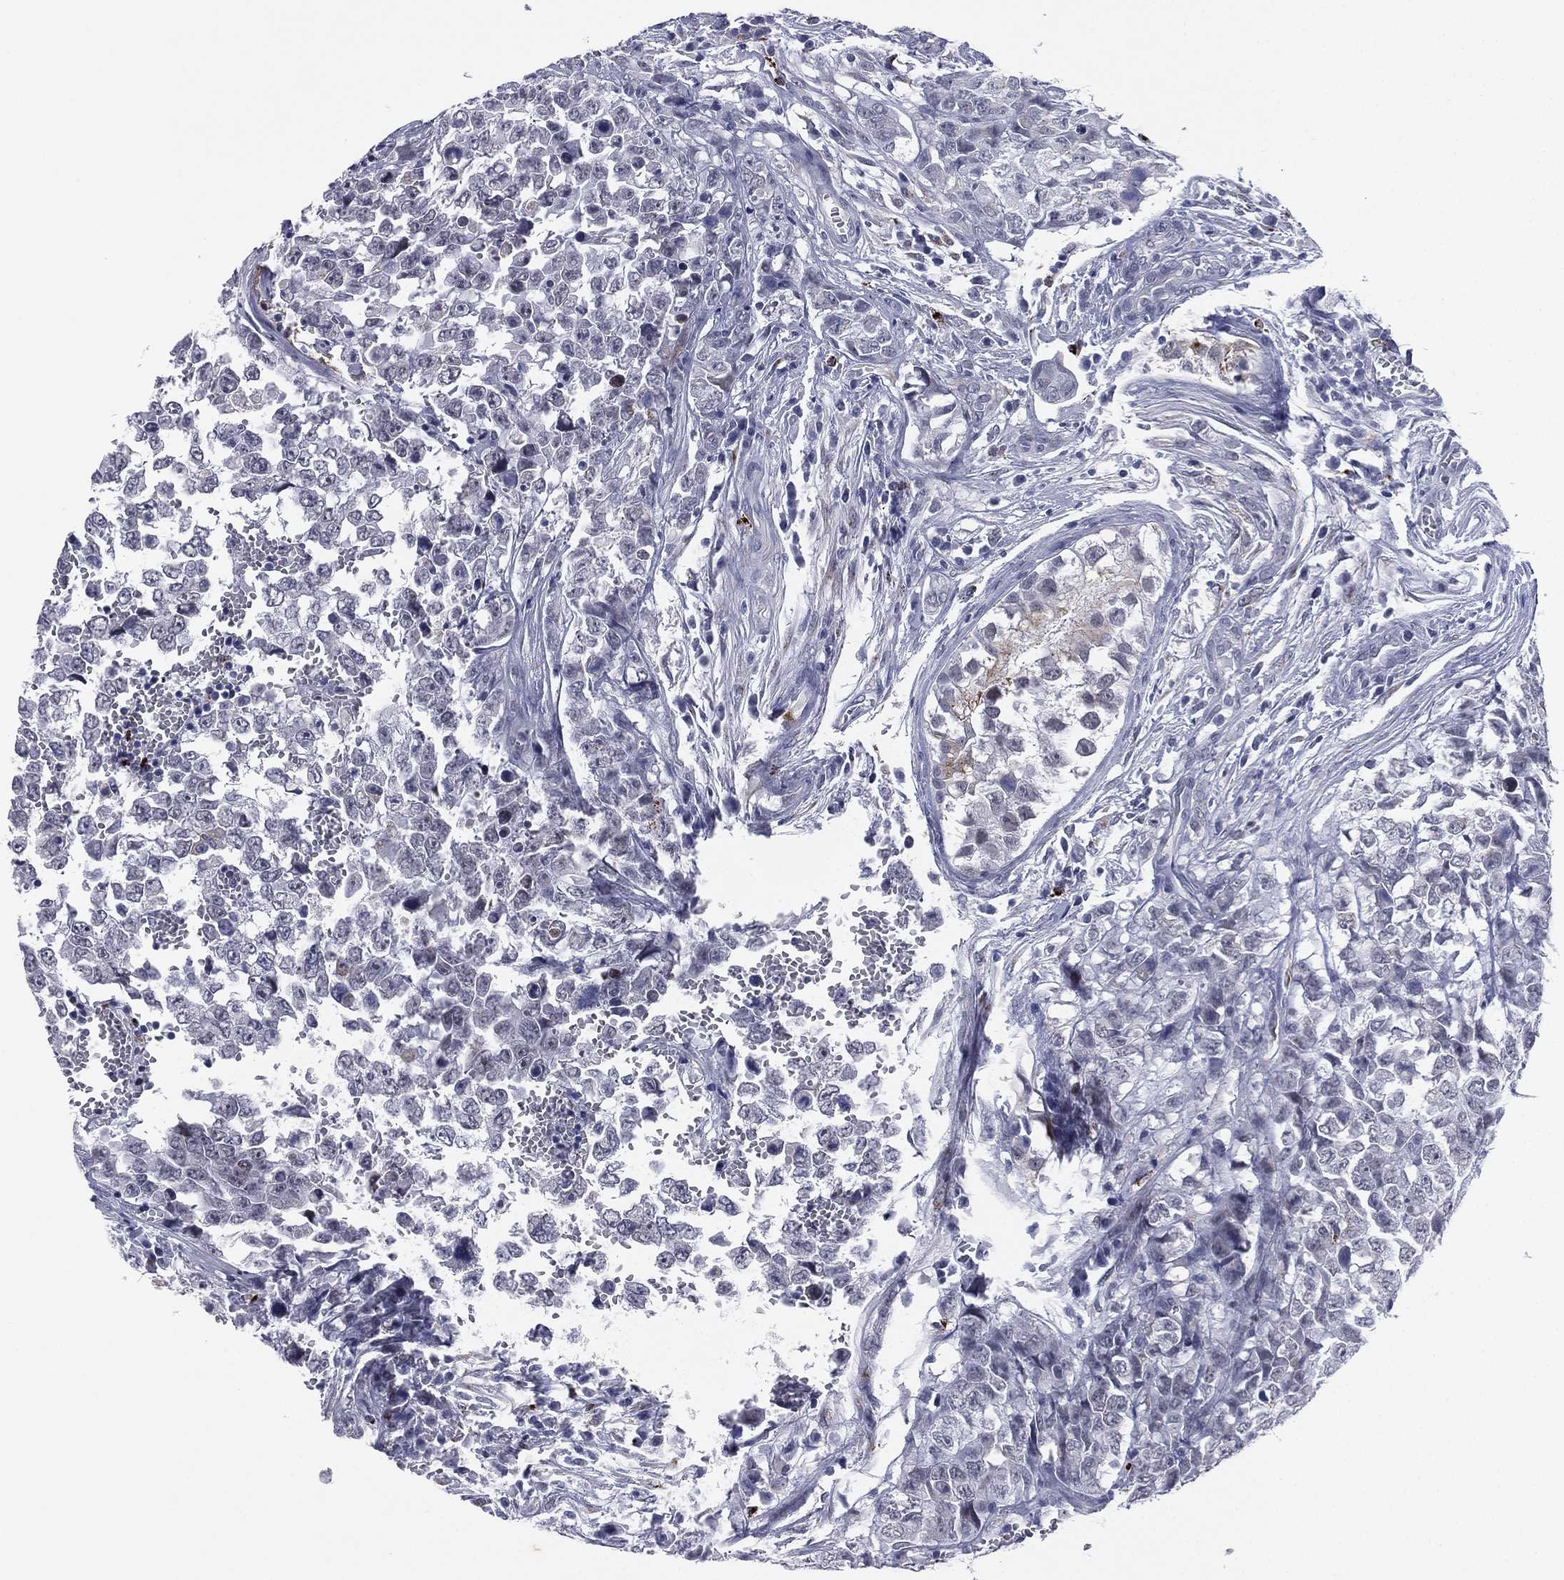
{"staining": {"intensity": "negative", "quantity": "none", "location": "none"}, "tissue": "testis cancer", "cell_type": "Tumor cells", "image_type": "cancer", "snomed": [{"axis": "morphology", "description": "Carcinoma, Embryonal, NOS"}, {"axis": "topography", "description": "Testis"}], "caption": "This is an immunohistochemistry histopathology image of embryonal carcinoma (testis). There is no expression in tumor cells.", "gene": "HLA-DOA", "patient": {"sex": "male", "age": 23}}